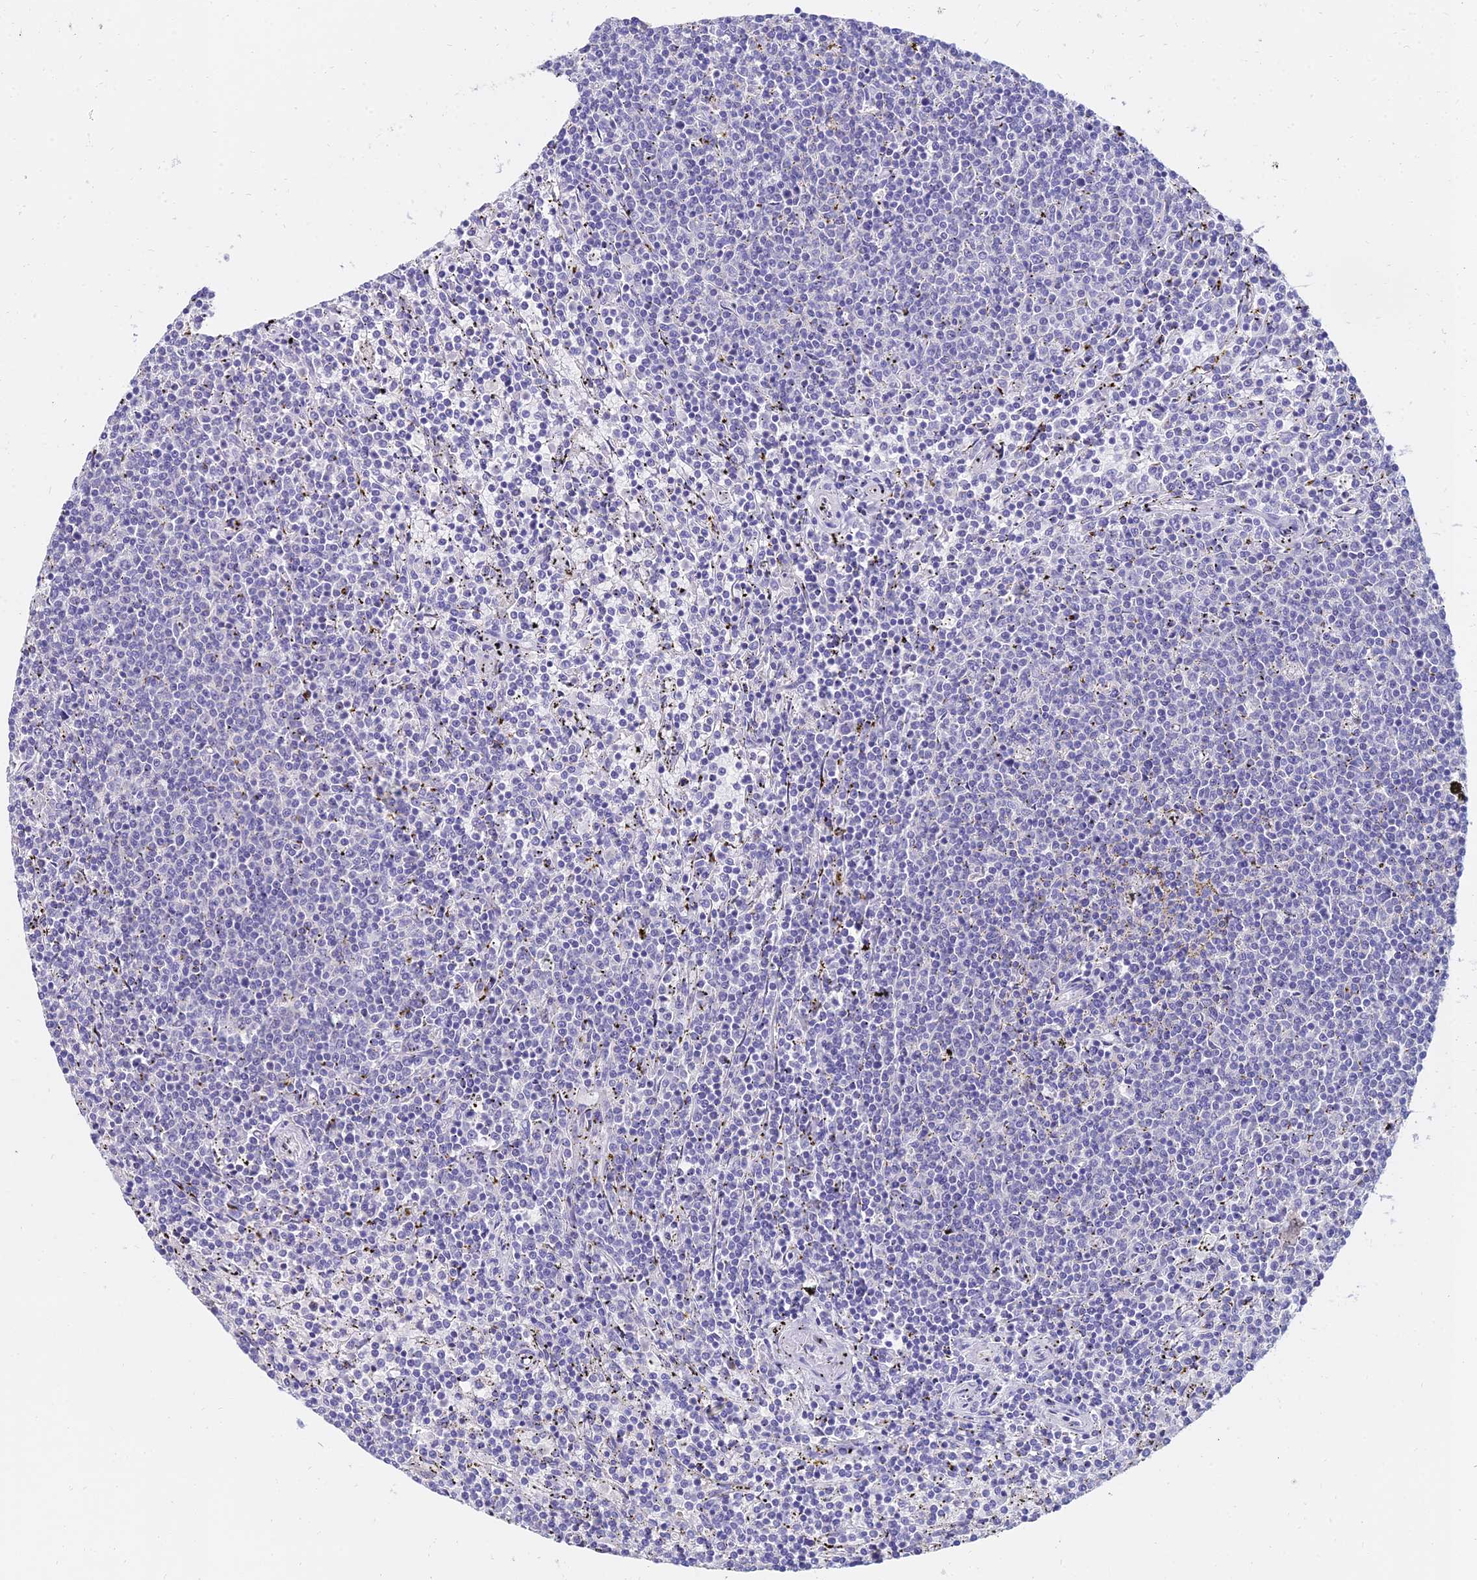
{"staining": {"intensity": "negative", "quantity": "none", "location": "none"}, "tissue": "lymphoma", "cell_type": "Tumor cells", "image_type": "cancer", "snomed": [{"axis": "morphology", "description": "Malignant lymphoma, non-Hodgkin's type, Low grade"}, {"axis": "topography", "description": "Spleen"}], "caption": "The image displays no significant positivity in tumor cells of low-grade malignant lymphoma, non-Hodgkin's type.", "gene": "NPY", "patient": {"sex": "female", "age": 50}}